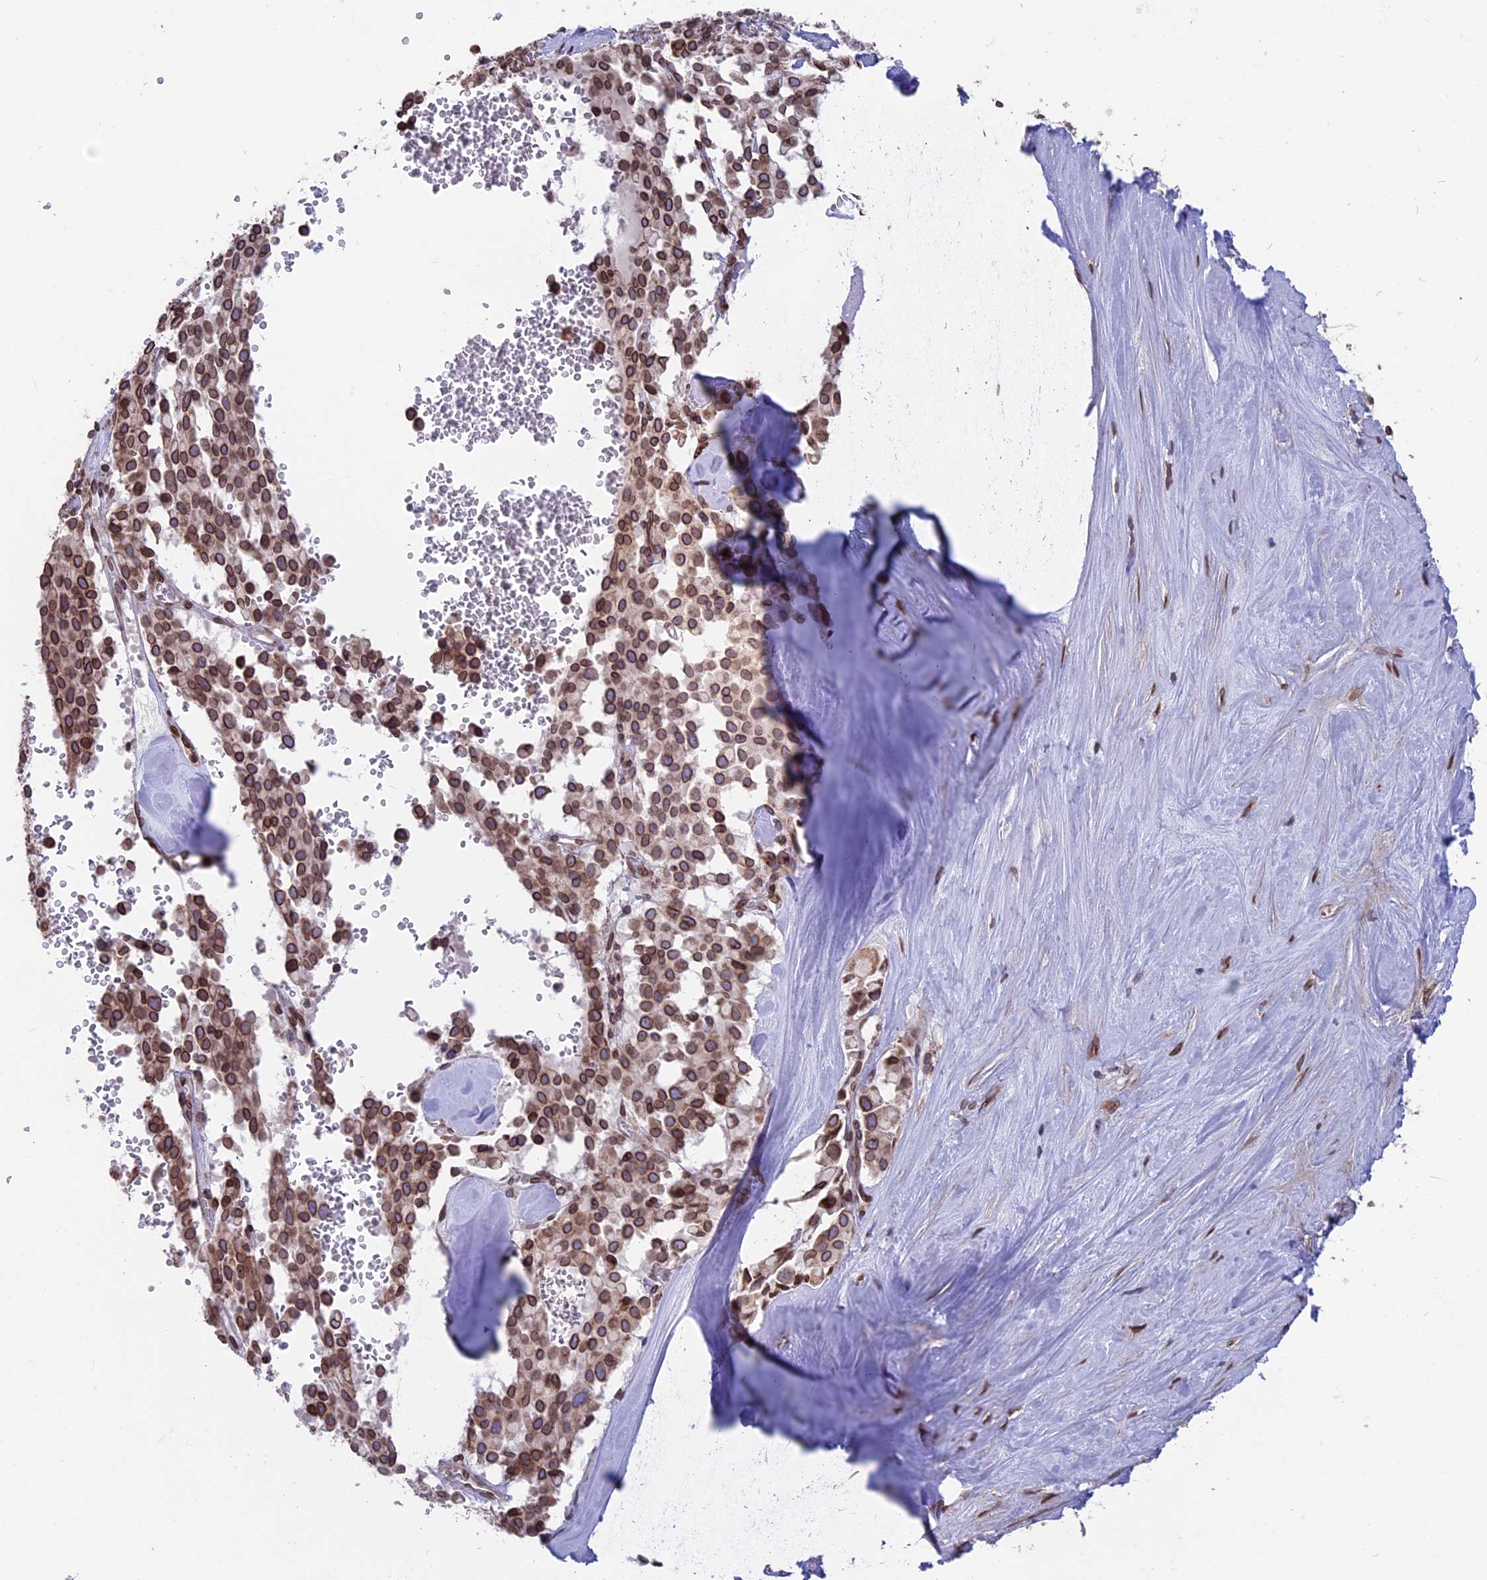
{"staining": {"intensity": "strong", "quantity": ">75%", "location": "cytoplasmic/membranous,nuclear"}, "tissue": "pancreatic cancer", "cell_type": "Tumor cells", "image_type": "cancer", "snomed": [{"axis": "morphology", "description": "Adenocarcinoma, NOS"}, {"axis": "topography", "description": "Pancreas"}], "caption": "An image of pancreatic cancer (adenocarcinoma) stained for a protein reveals strong cytoplasmic/membranous and nuclear brown staining in tumor cells.", "gene": "PTCHD4", "patient": {"sex": "male", "age": 65}}